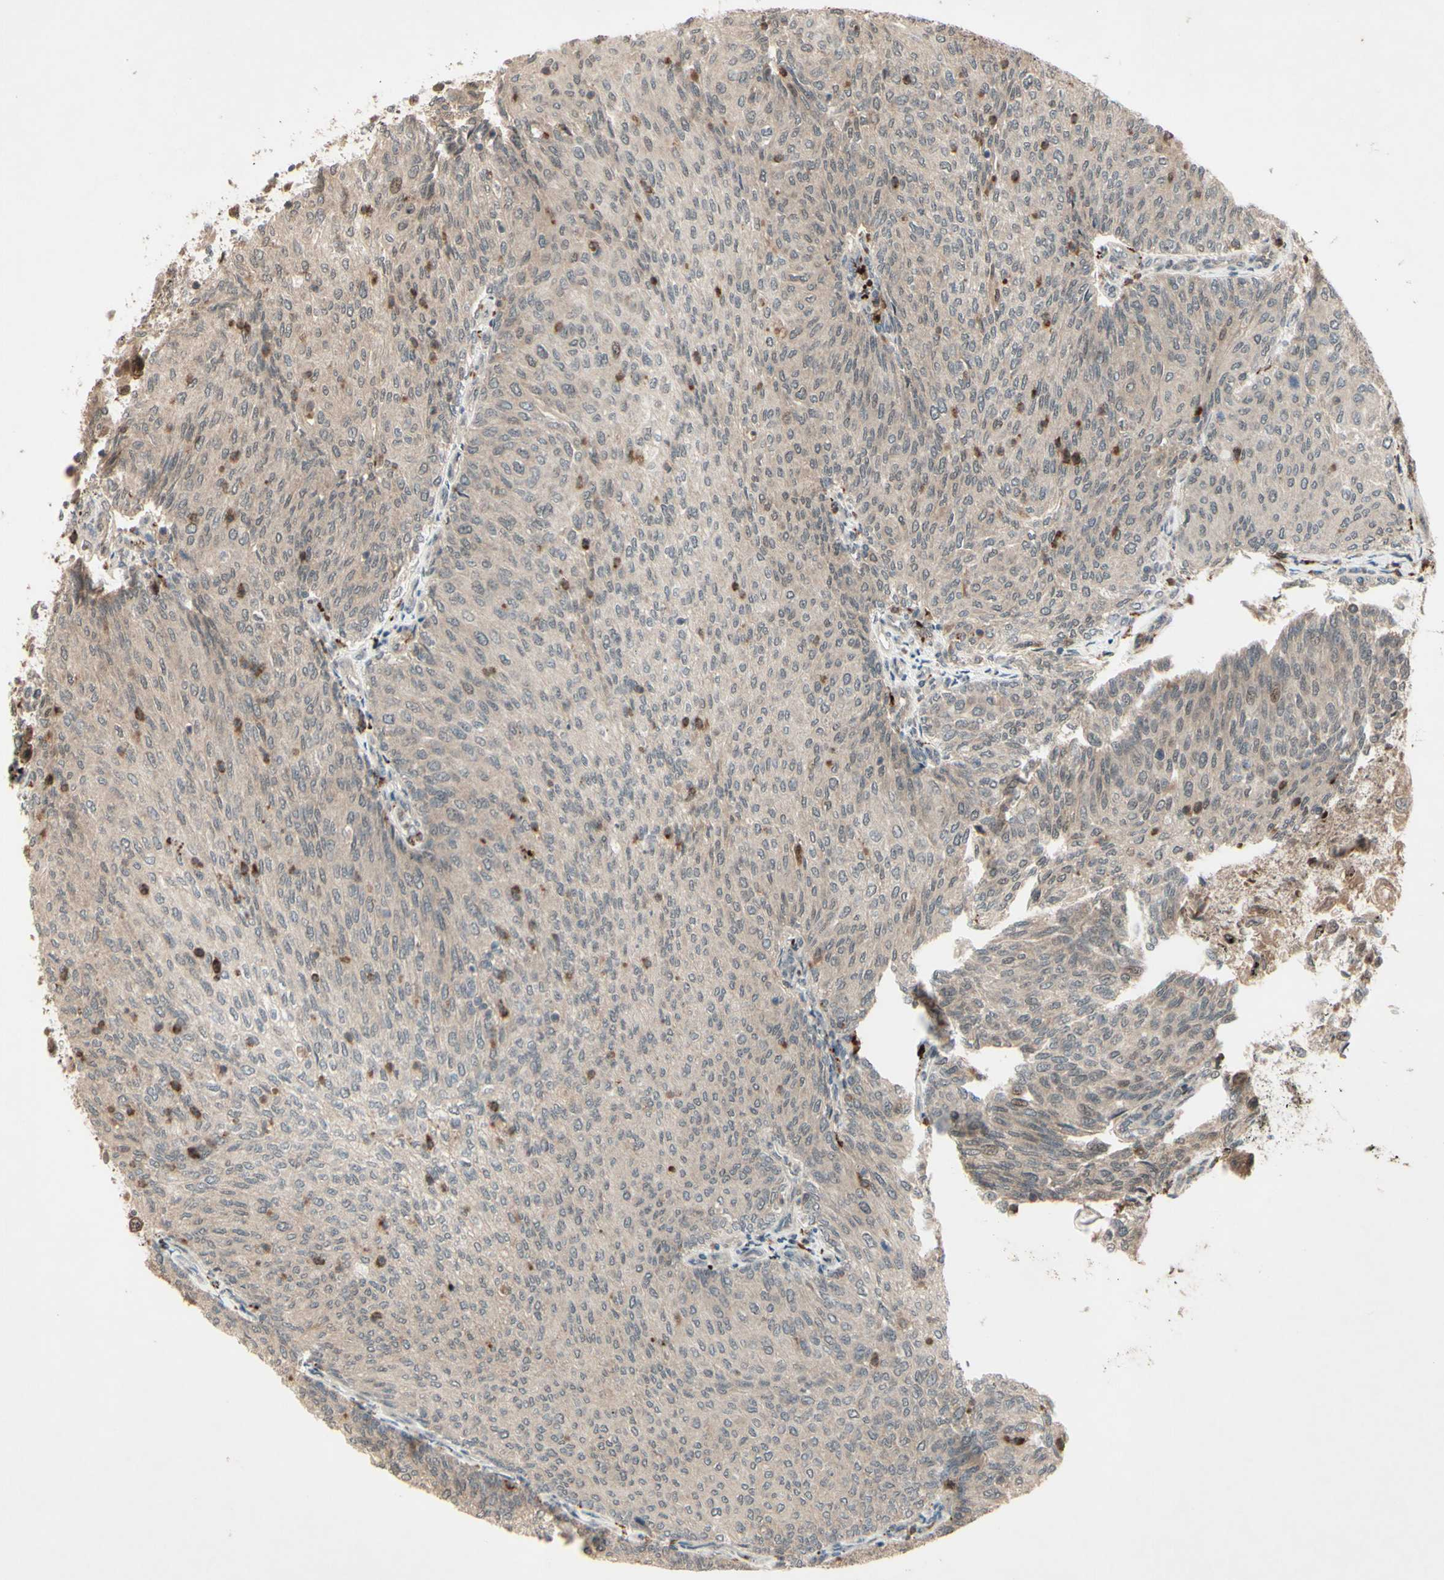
{"staining": {"intensity": "weak", "quantity": ">75%", "location": "cytoplasmic/membranous"}, "tissue": "urothelial cancer", "cell_type": "Tumor cells", "image_type": "cancer", "snomed": [{"axis": "morphology", "description": "Urothelial carcinoma, Low grade"}, {"axis": "topography", "description": "Urinary bladder"}], "caption": "A photomicrograph of human urothelial carcinoma (low-grade) stained for a protein exhibits weak cytoplasmic/membranous brown staining in tumor cells.", "gene": "MLF2", "patient": {"sex": "female", "age": 79}}